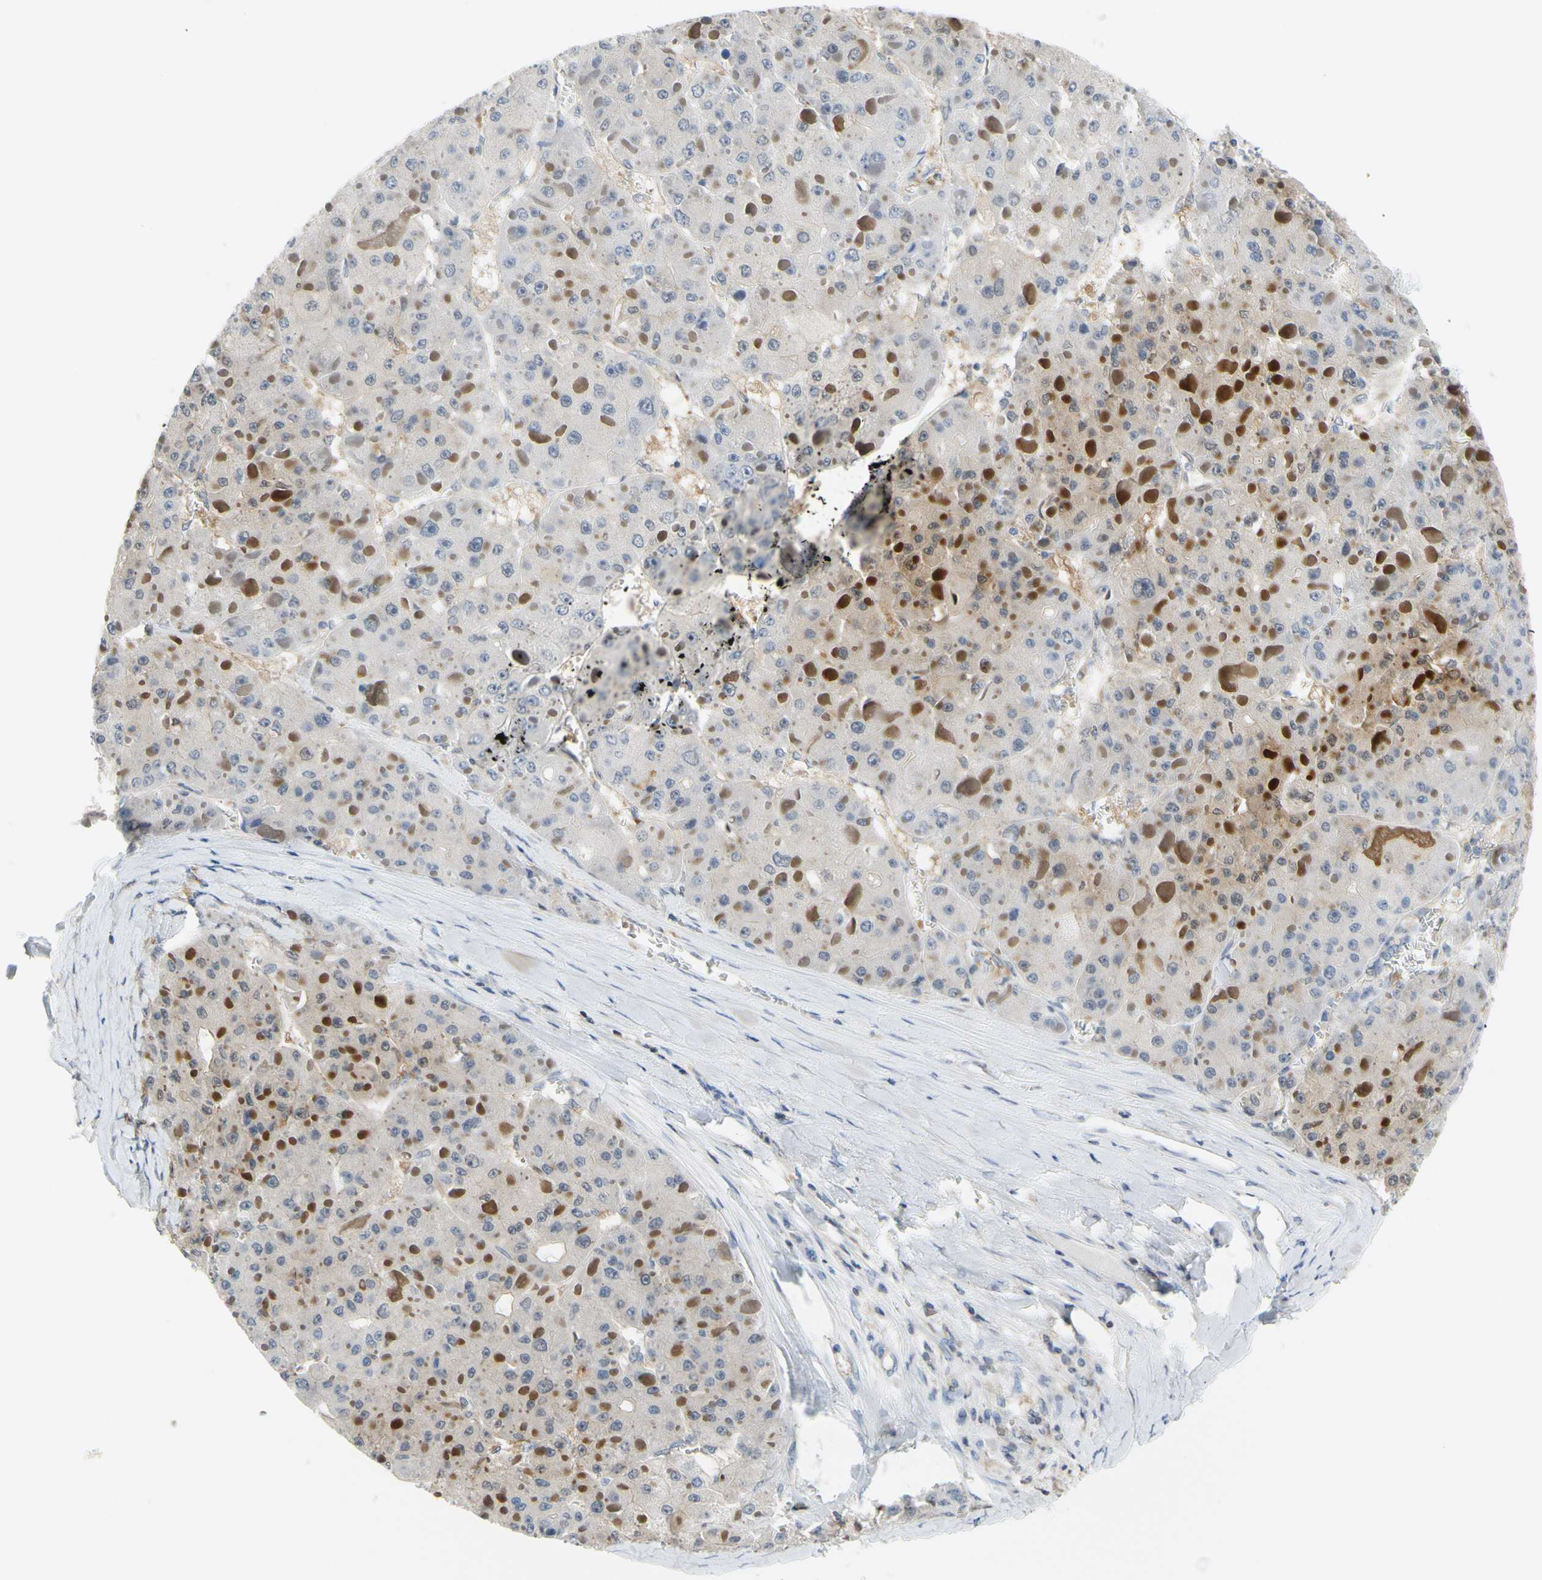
{"staining": {"intensity": "weak", "quantity": "<25%", "location": "cytoplasmic/membranous"}, "tissue": "liver cancer", "cell_type": "Tumor cells", "image_type": "cancer", "snomed": [{"axis": "morphology", "description": "Carcinoma, Hepatocellular, NOS"}, {"axis": "topography", "description": "Liver"}], "caption": "This is a micrograph of IHC staining of liver cancer (hepatocellular carcinoma), which shows no positivity in tumor cells. Brightfield microscopy of IHC stained with DAB (brown) and hematoxylin (blue), captured at high magnification.", "gene": "UPK3B", "patient": {"sex": "female", "age": 73}}